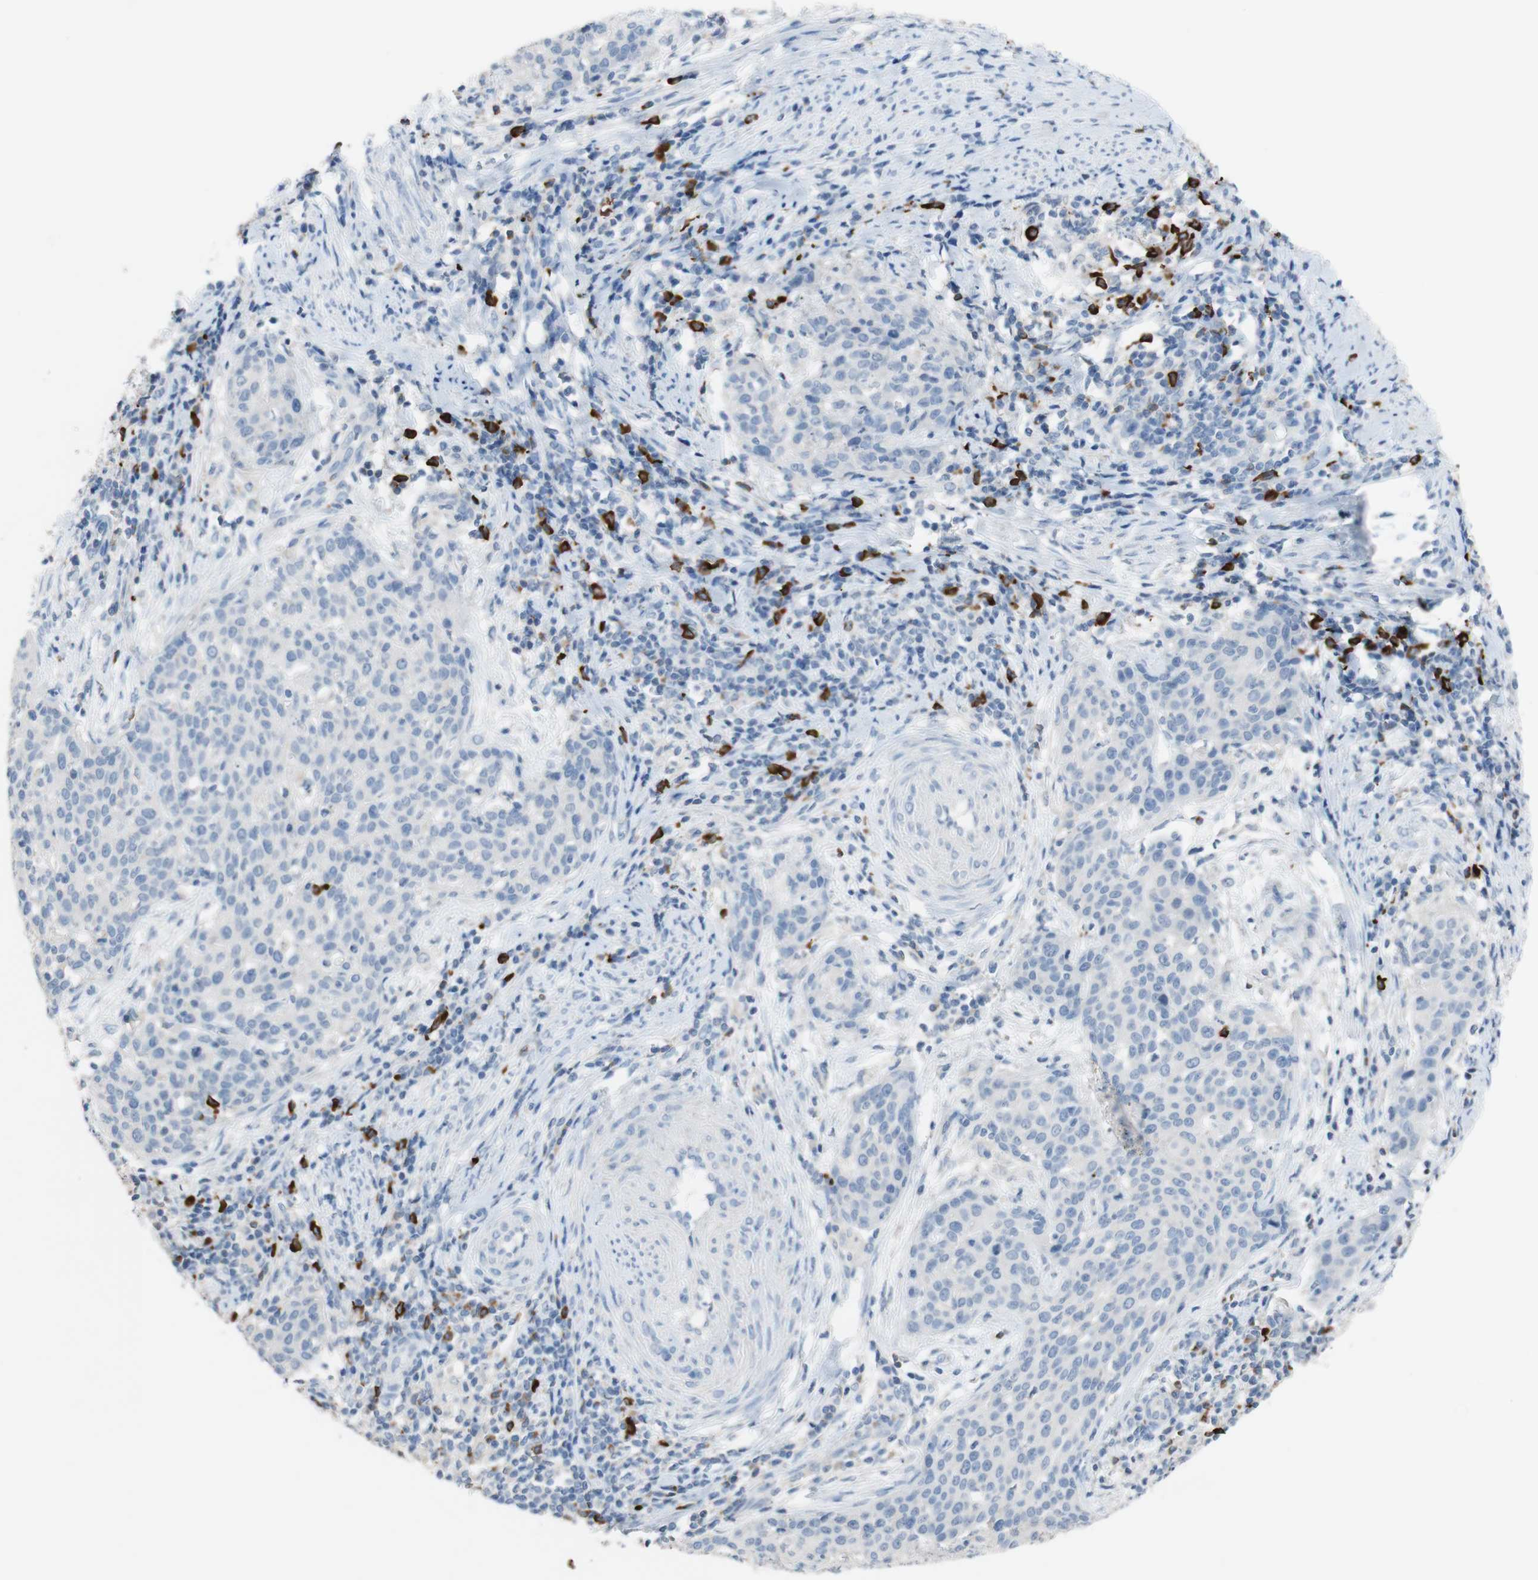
{"staining": {"intensity": "negative", "quantity": "none", "location": "none"}, "tissue": "cervical cancer", "cell_type": "Tumor cells", "image_type": "cancer", "snomed": [{"axis": "morphology", "description": "Squamous cell carcinoma, NOS"}, {"axis": "topography", "description": "Cervix"}], "caption": "Tumor cells are negative for protein expression in human cervical cancer (squamous cell carcinoma). (DAB immunohistochemistry (IHC), high magnification).", "gene": "PACSIN1", "patient": {"sex": "female", "age": 38}}